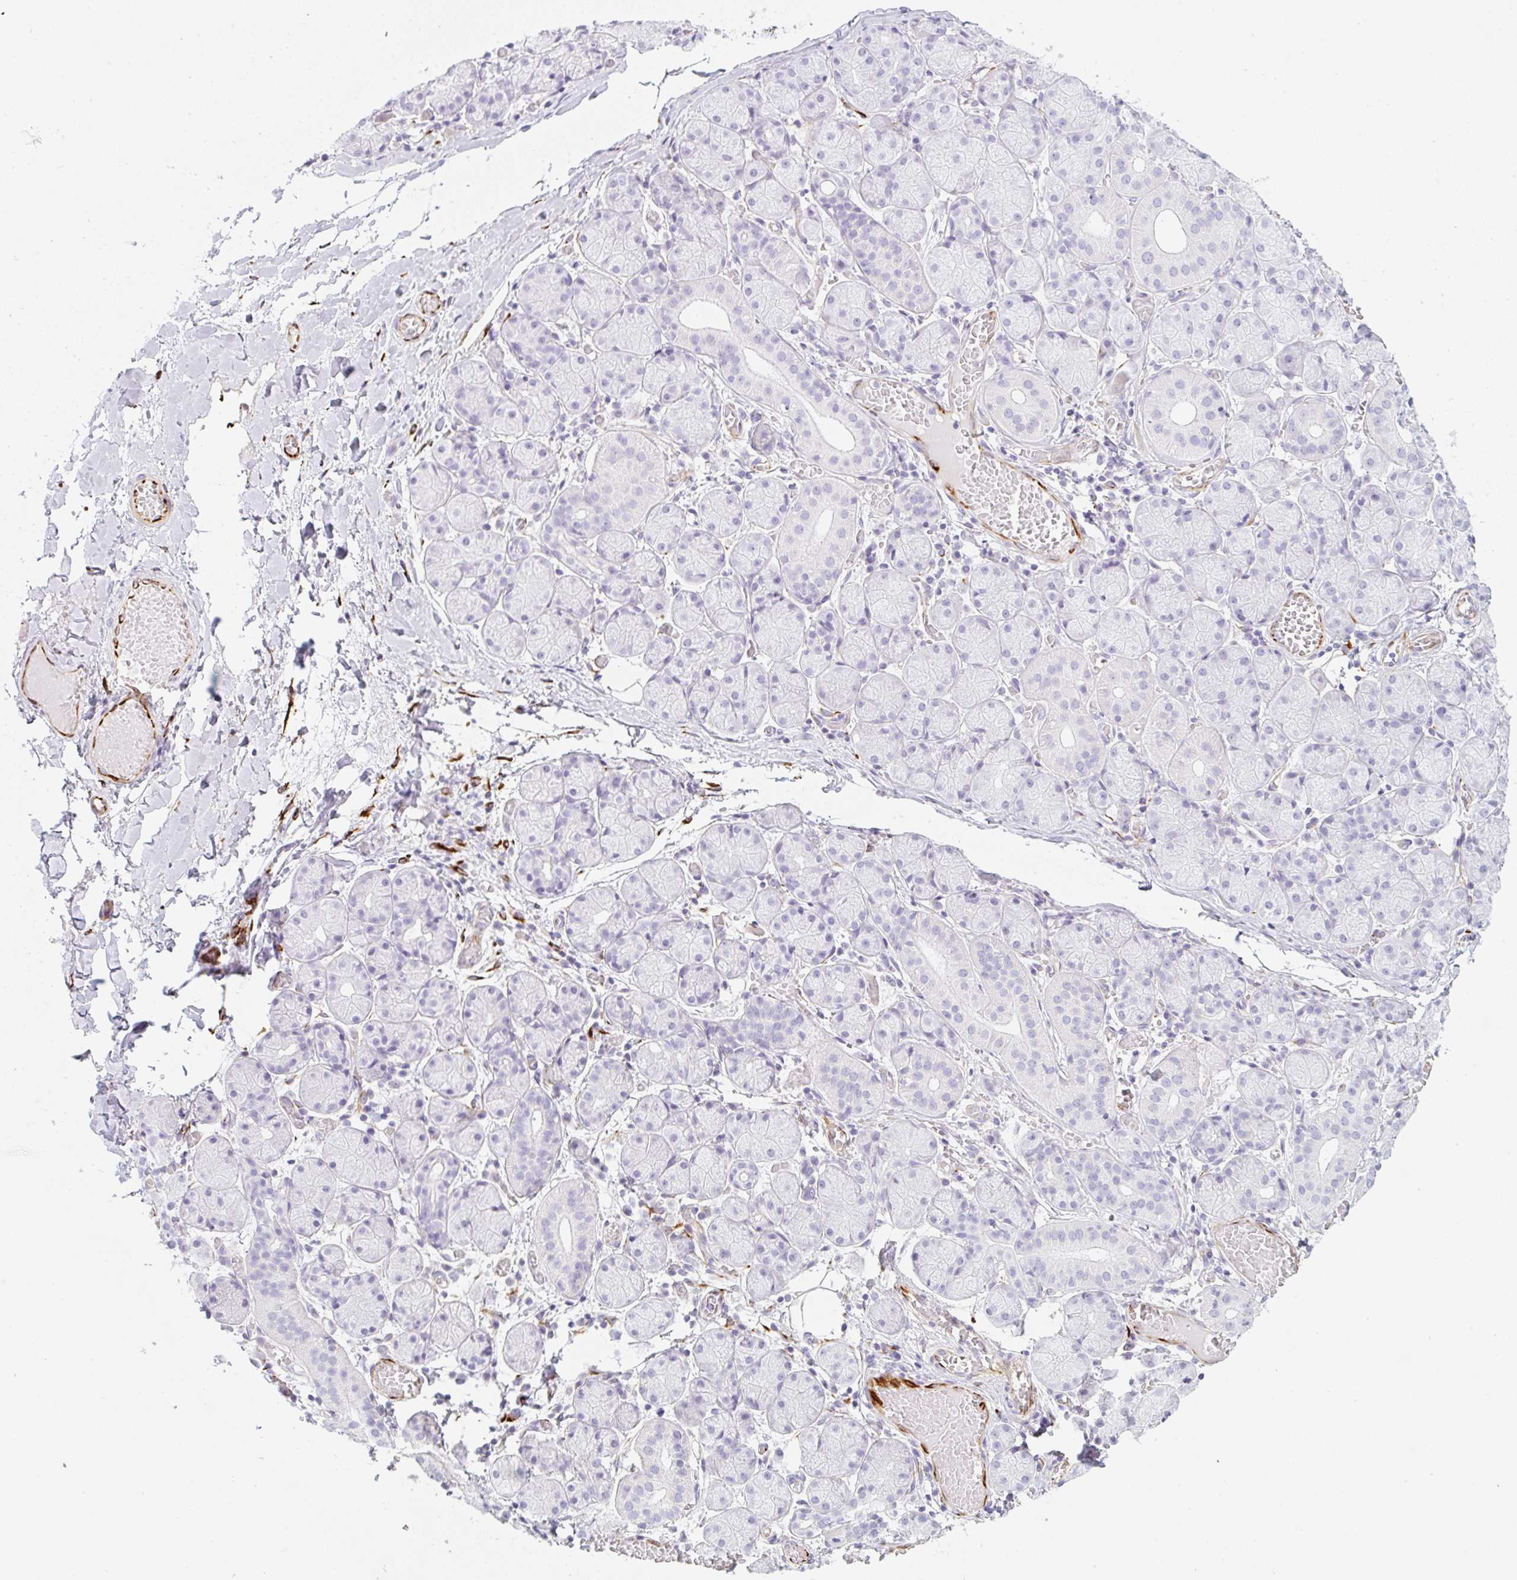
{"staining": {"intensity": "negative", "quantity": "none", "location": "none"}, "tissue": "salivary gland", "cell_type": "Glandular cells", "image_type": "normal", "snomed": [{"axis": "morphology", "description": "Normal tissue, NOS"}, {"axis": "topography", "description": "Salivary gland"}], "caption": "Immunohistochemistry (IHC) micrograph of benign salivary gland: salivary gland stained with DAB (3,3'-diaminobenzidine) exhibits no significant protein expression in glandular cells. Brightfield microscopy of IHC stained with DAB (brown) and hematoxylin (blue), captured at high magnification.", "gene": "ZNF689", "patient": {"sex": "female", "age": 24}}